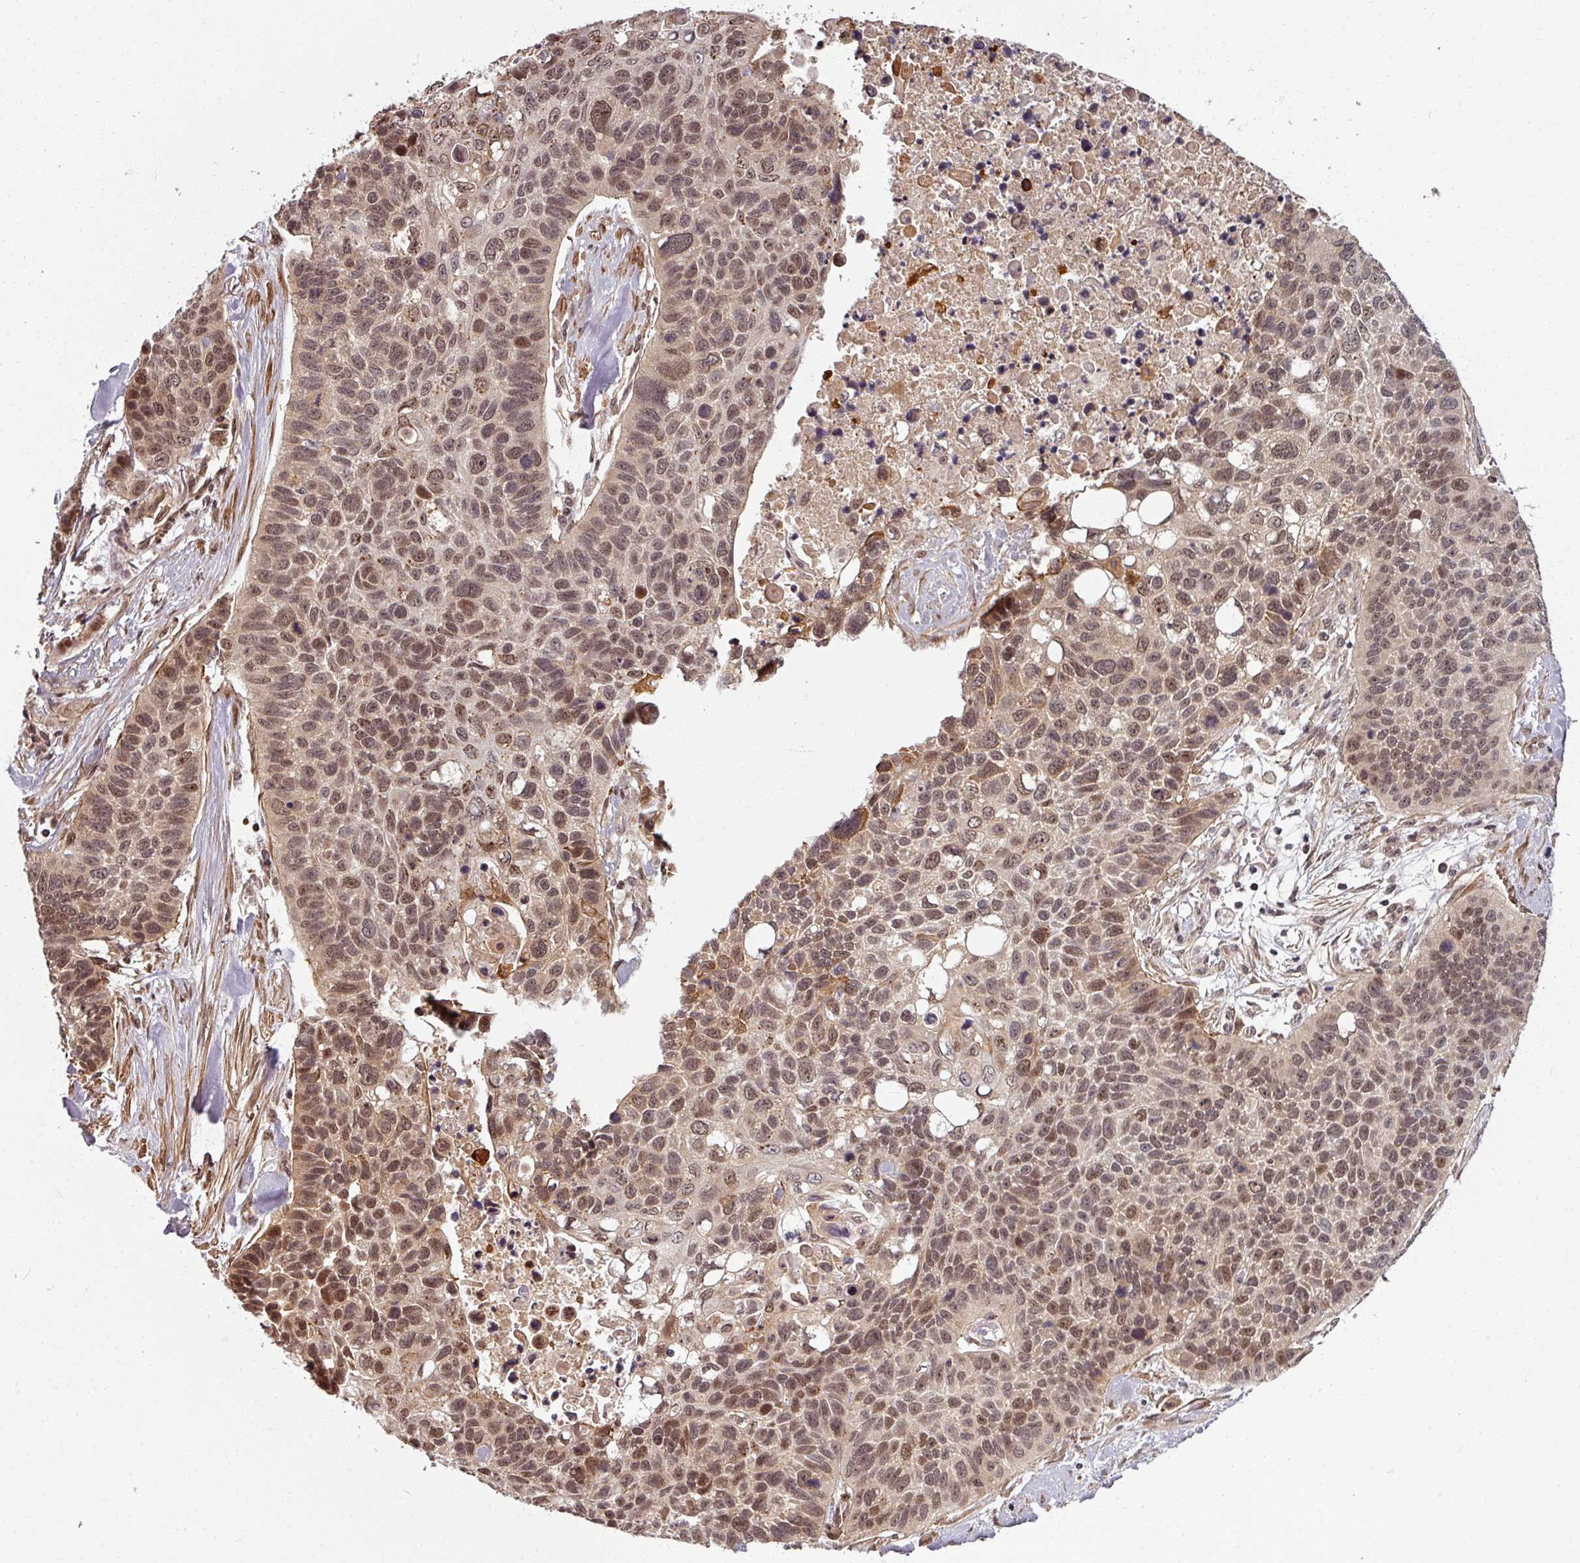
{"staining": {"intensity": "moderate", "quantity": ">75%", "location": "nuclear"}, "tissue": "lung cancer", "cell_type": "Tumor cells", "image_type": "cancer", "snomed": [{"axis": "morphology", "description": "Squamous cell carcinoma, NOS"}, {"axis": "topography", "description": "Lung"}], "caption": "Immunohistochemistry (IHC) (DAB) staining of squamous cell carcinoma (lung) displays moderate nuclear protein positivity in approximately >75% of tumor cells.", "gene": "SWI5", "patient": {"sex": "male", "age": 62}}